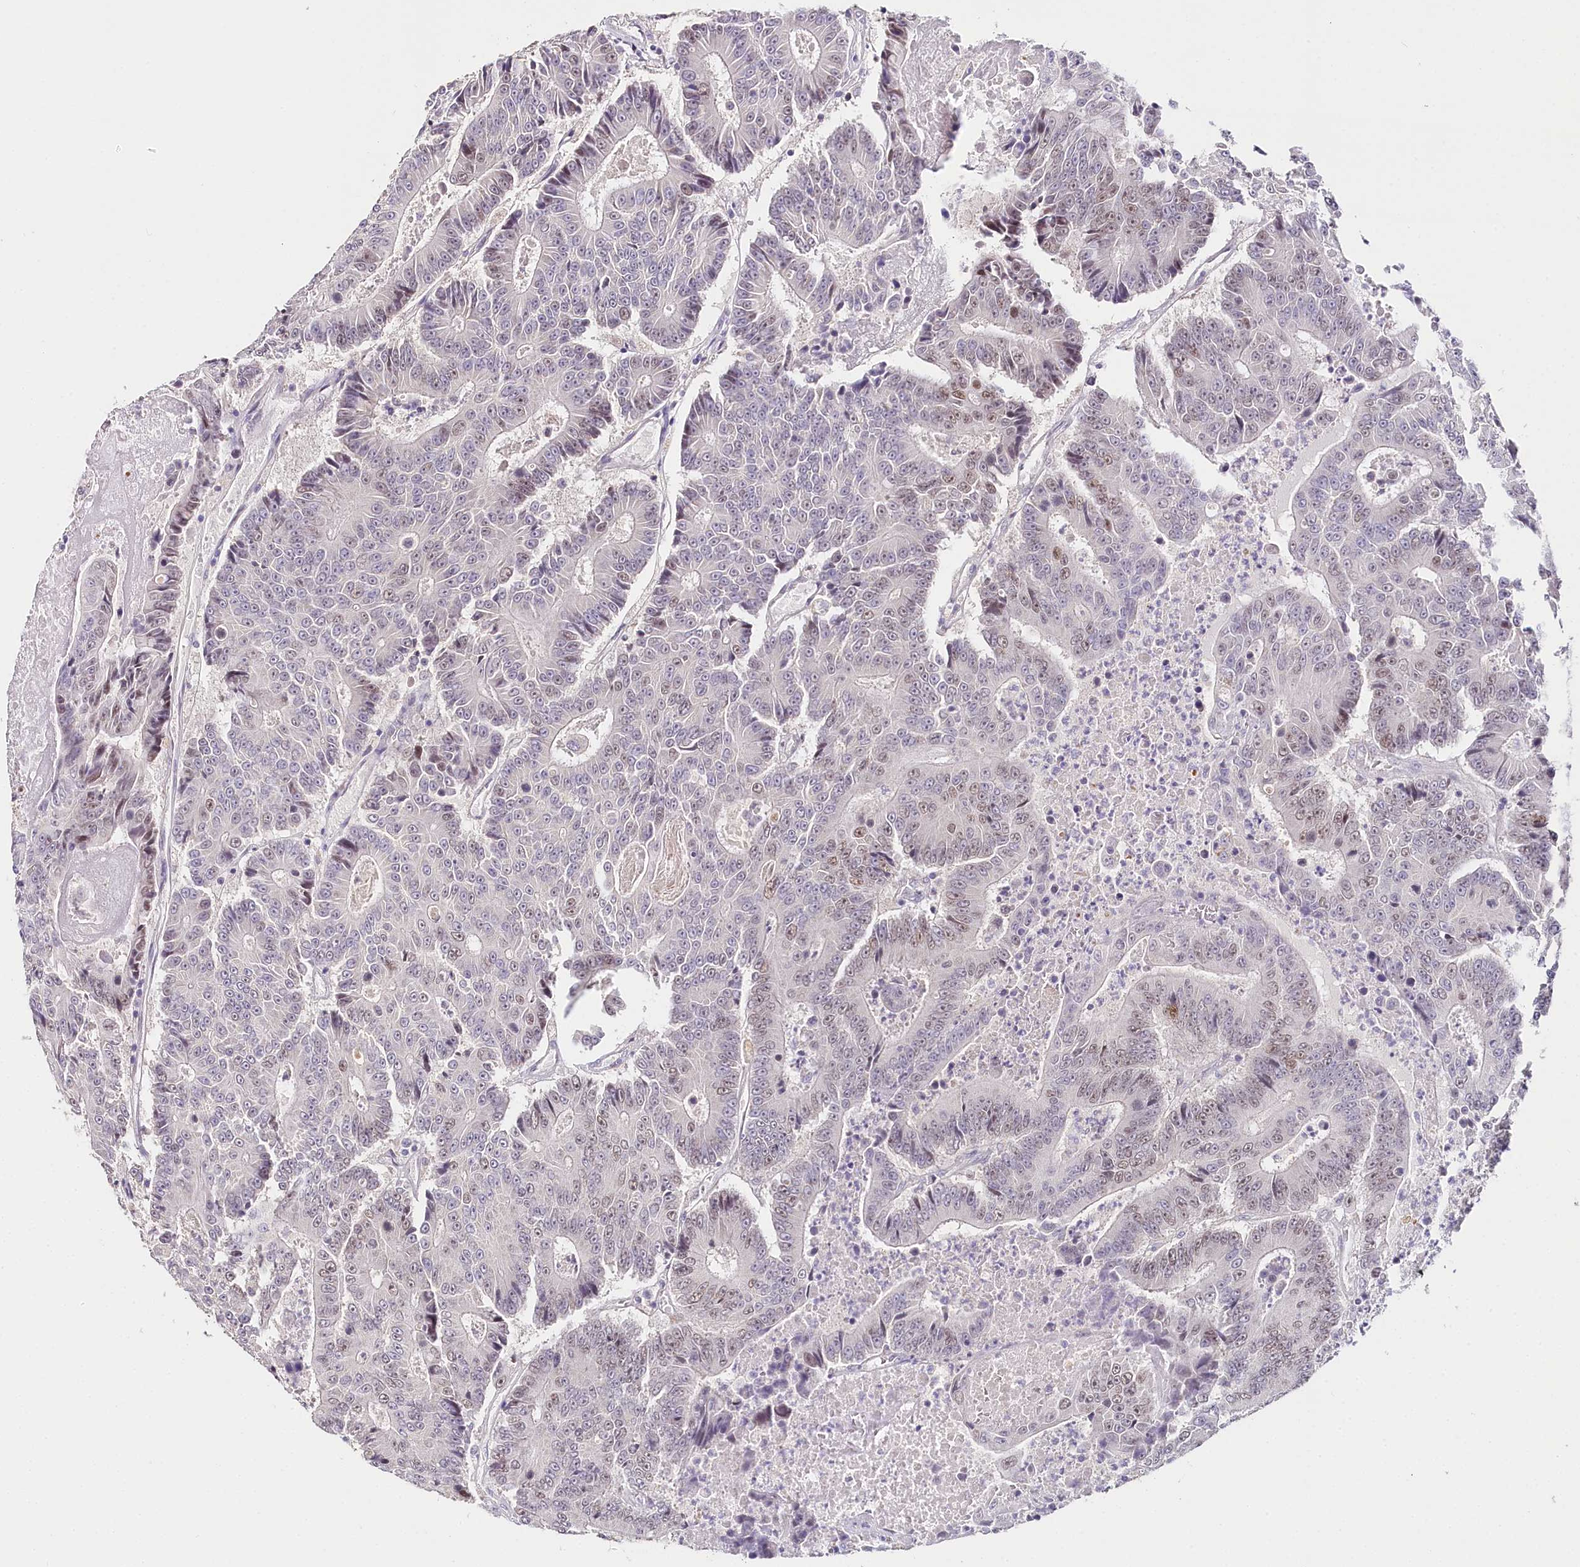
{"staining": {"intensity": "weak", "quantity": "<25%", "location": "nuclear"}, "tissue": "colorectal cancer", "cell_type": "Tumor cells", "image_type": "cancer", "snomed": [{"axis": "morphology", "description": "Adenocarcinoma, NOS"}, {"axis": "topography", "description": "Colon"}], "caption": "The micrograph reveals no staining of tumor cells in colorectal adenocarcinoma.", "gene": "TP53", "patient": {"sex": "male", "age": 83}}